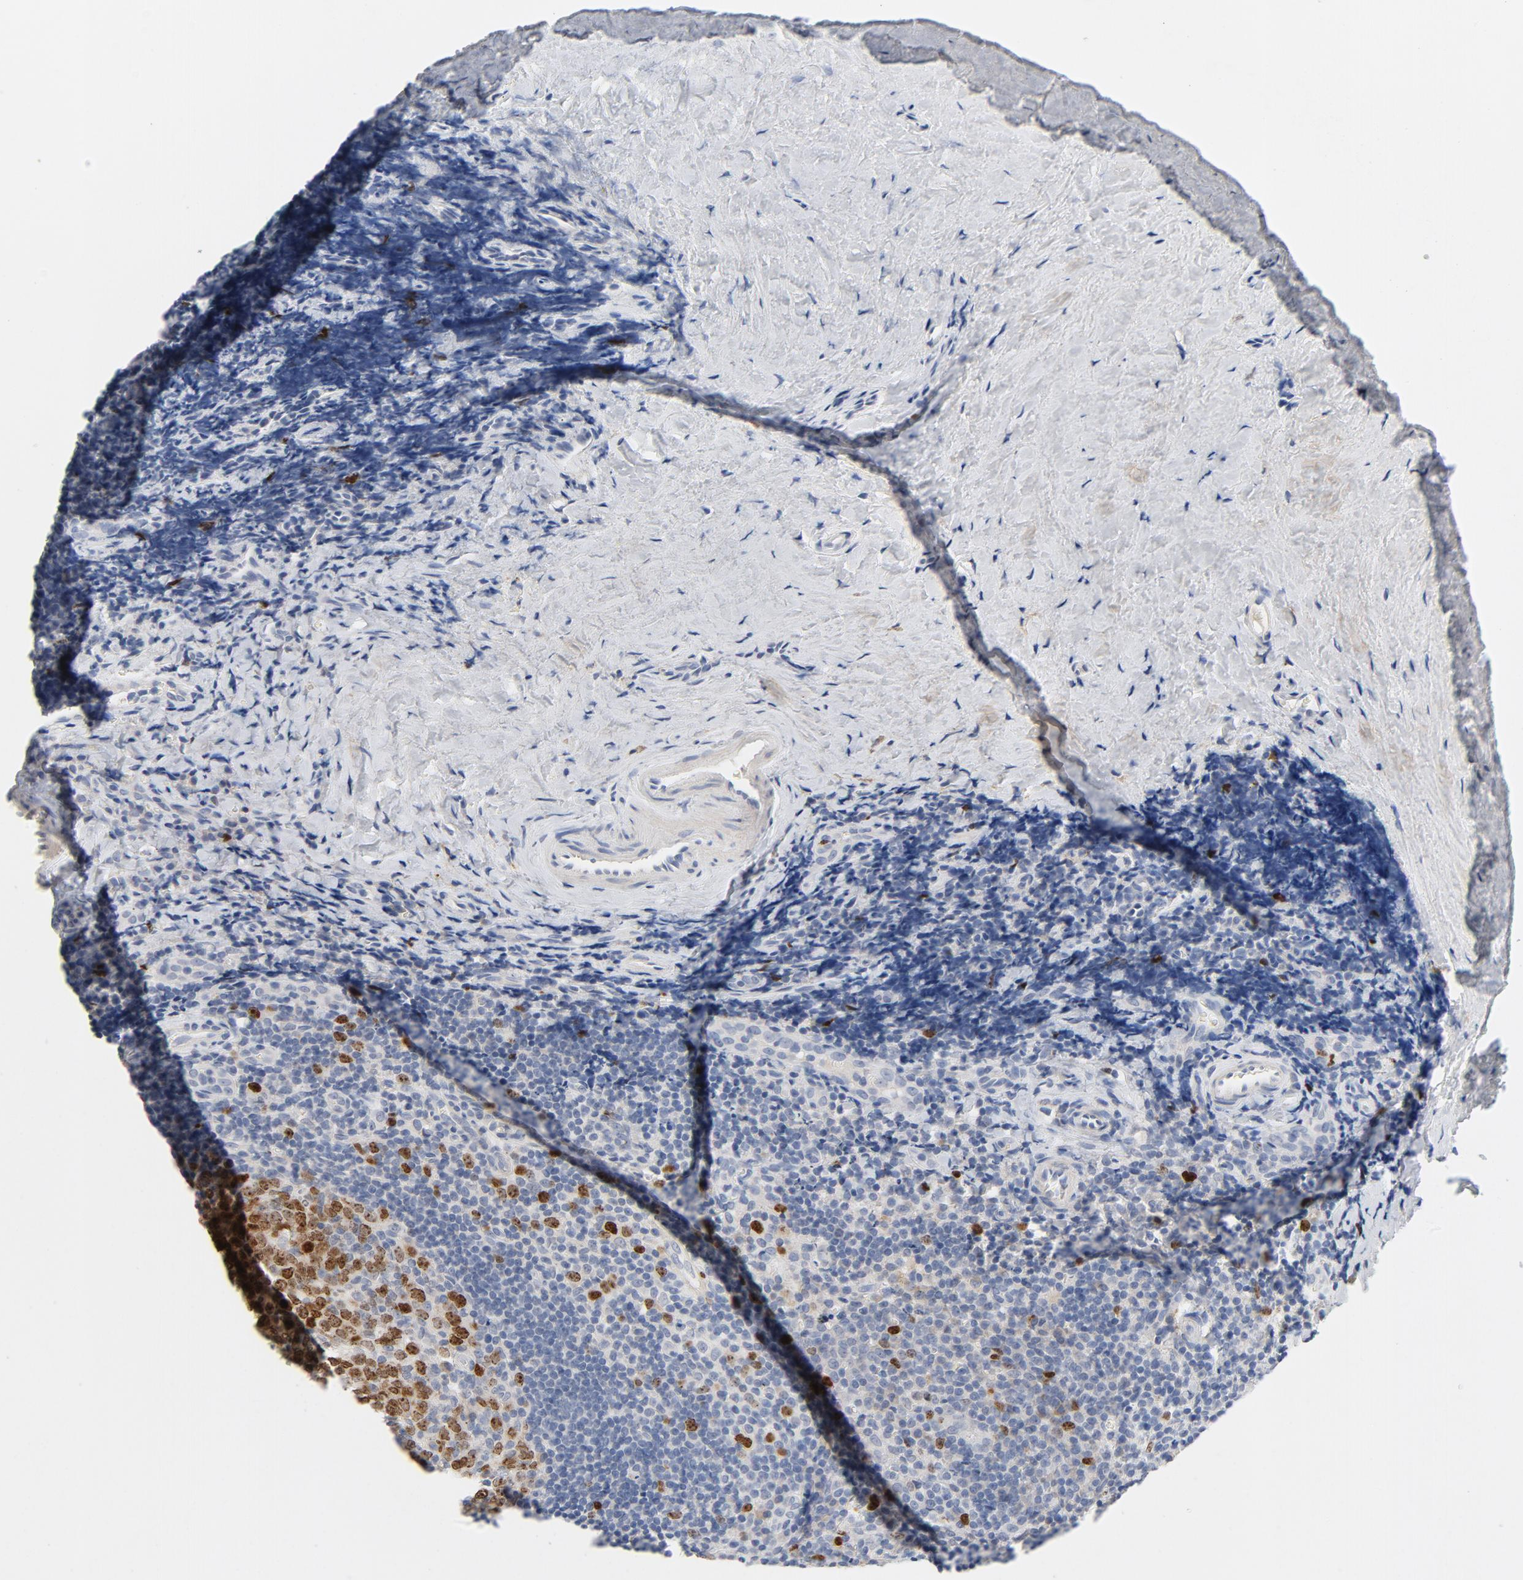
{"staining": {"intensity": "moderate", "quantity": "25%-75%", "location": "nuclear"}, "tissue": "tonsil", "cell_type": "Germinal center cells", "image_type": "normal", "snomed": [{"axis": "morphology", "description": "Normal tissue, NOS"}, {"axis": "topography", "description": "Tonsil"}], "caption": "Immunohistochemical staining of benign human tonsil demonstrates 25%-75% levels of moderate nuclear protein staining in approximately 25%-75% of germinal center cells. Nuclei are stained in blue.", "gene": "BIRC5", "patient": {"sex": "male", "age": 20}}